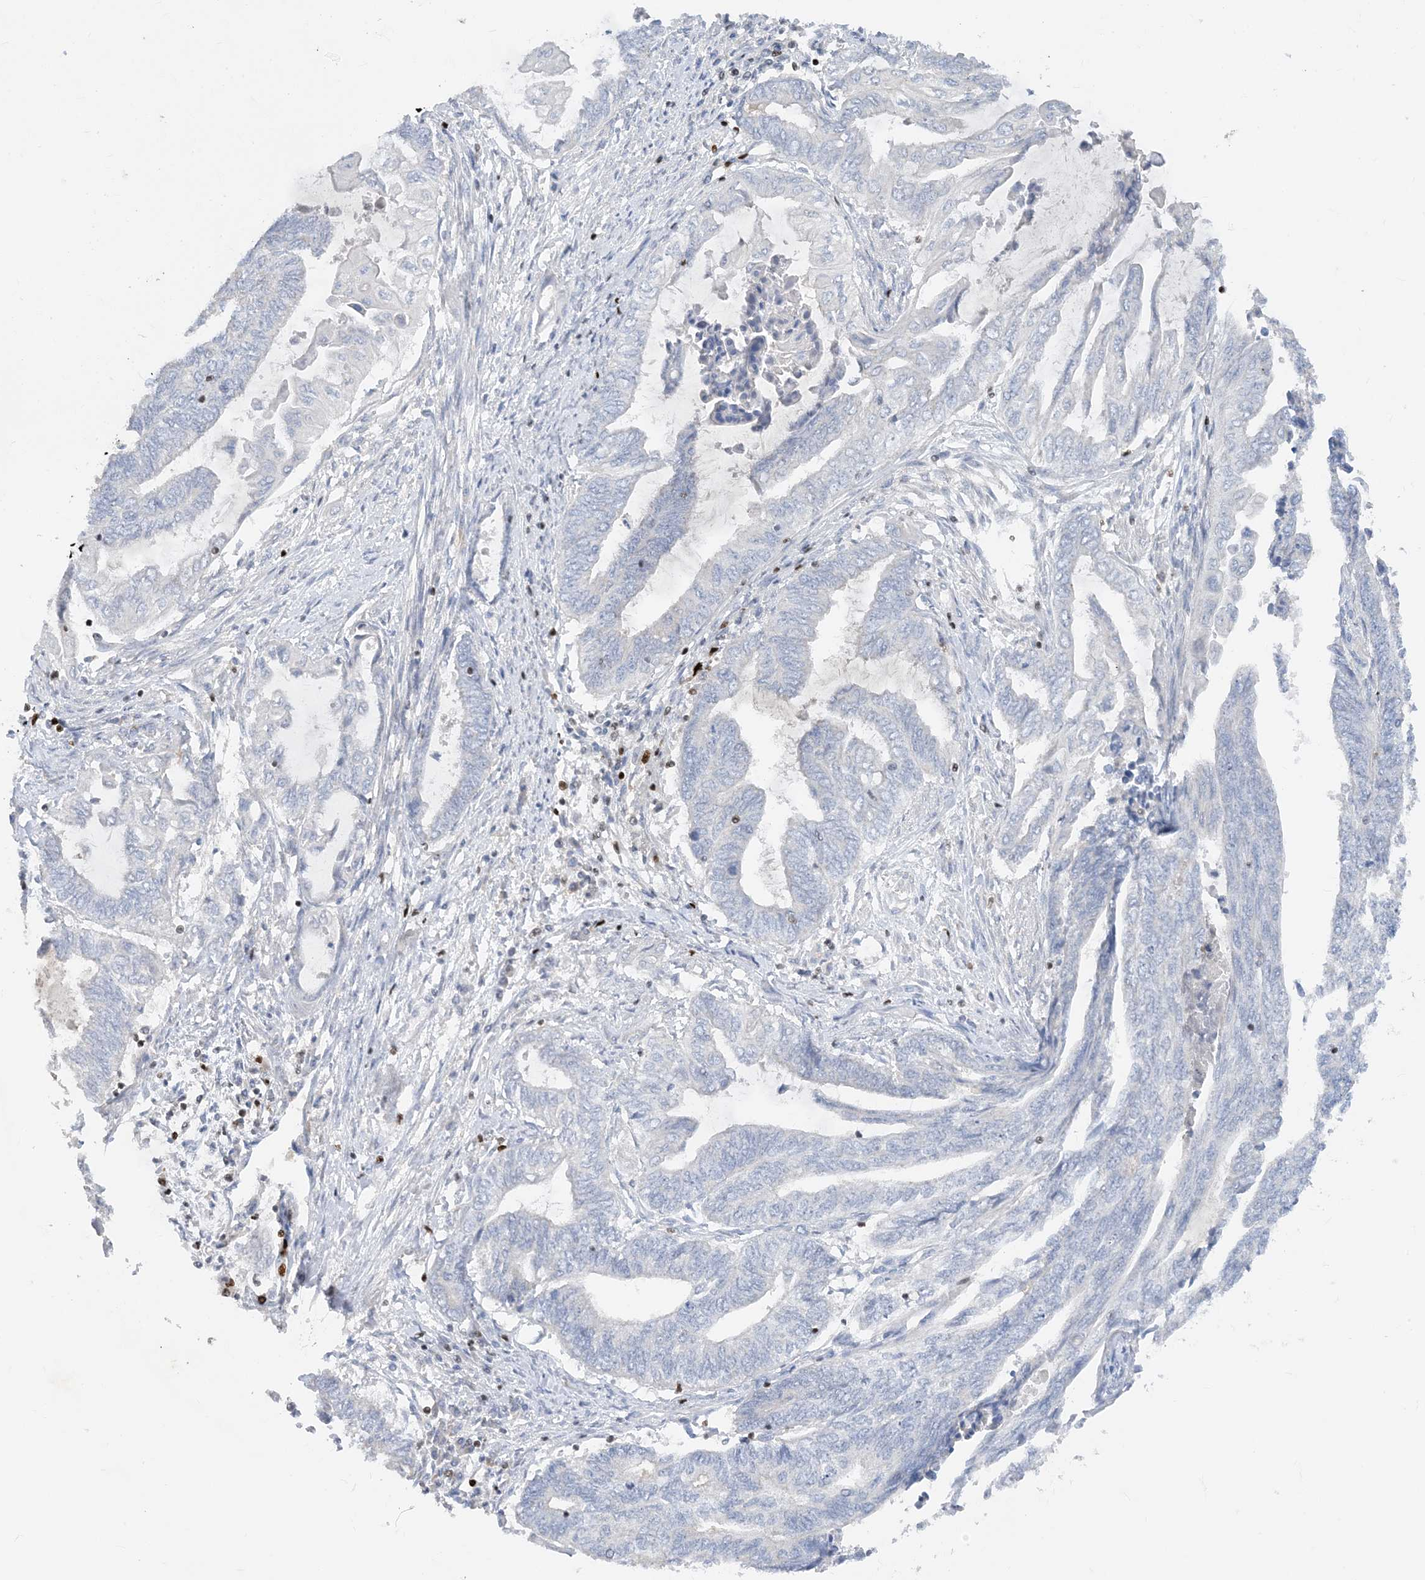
{"staining": {"intensity": "negative", "quantity": "none", "location": "none"}, "tissue": "endometrial cancer", "cell_type": "Tumor cells", "image_type": "cancer", "snomed": [{"axis": "morphology", "description": "Adenocarcinoma, NOS"}, {"axis": "topography", "description": "Uterus"}, {"axis": "topography", "description": "Endometrium"}], "caption": "Immunohistochemical staining of human endometrial cancer displays no significant expression in tumor cells.", "gene": "TBX21", "patient": {"sex": "female", "age": 70}}